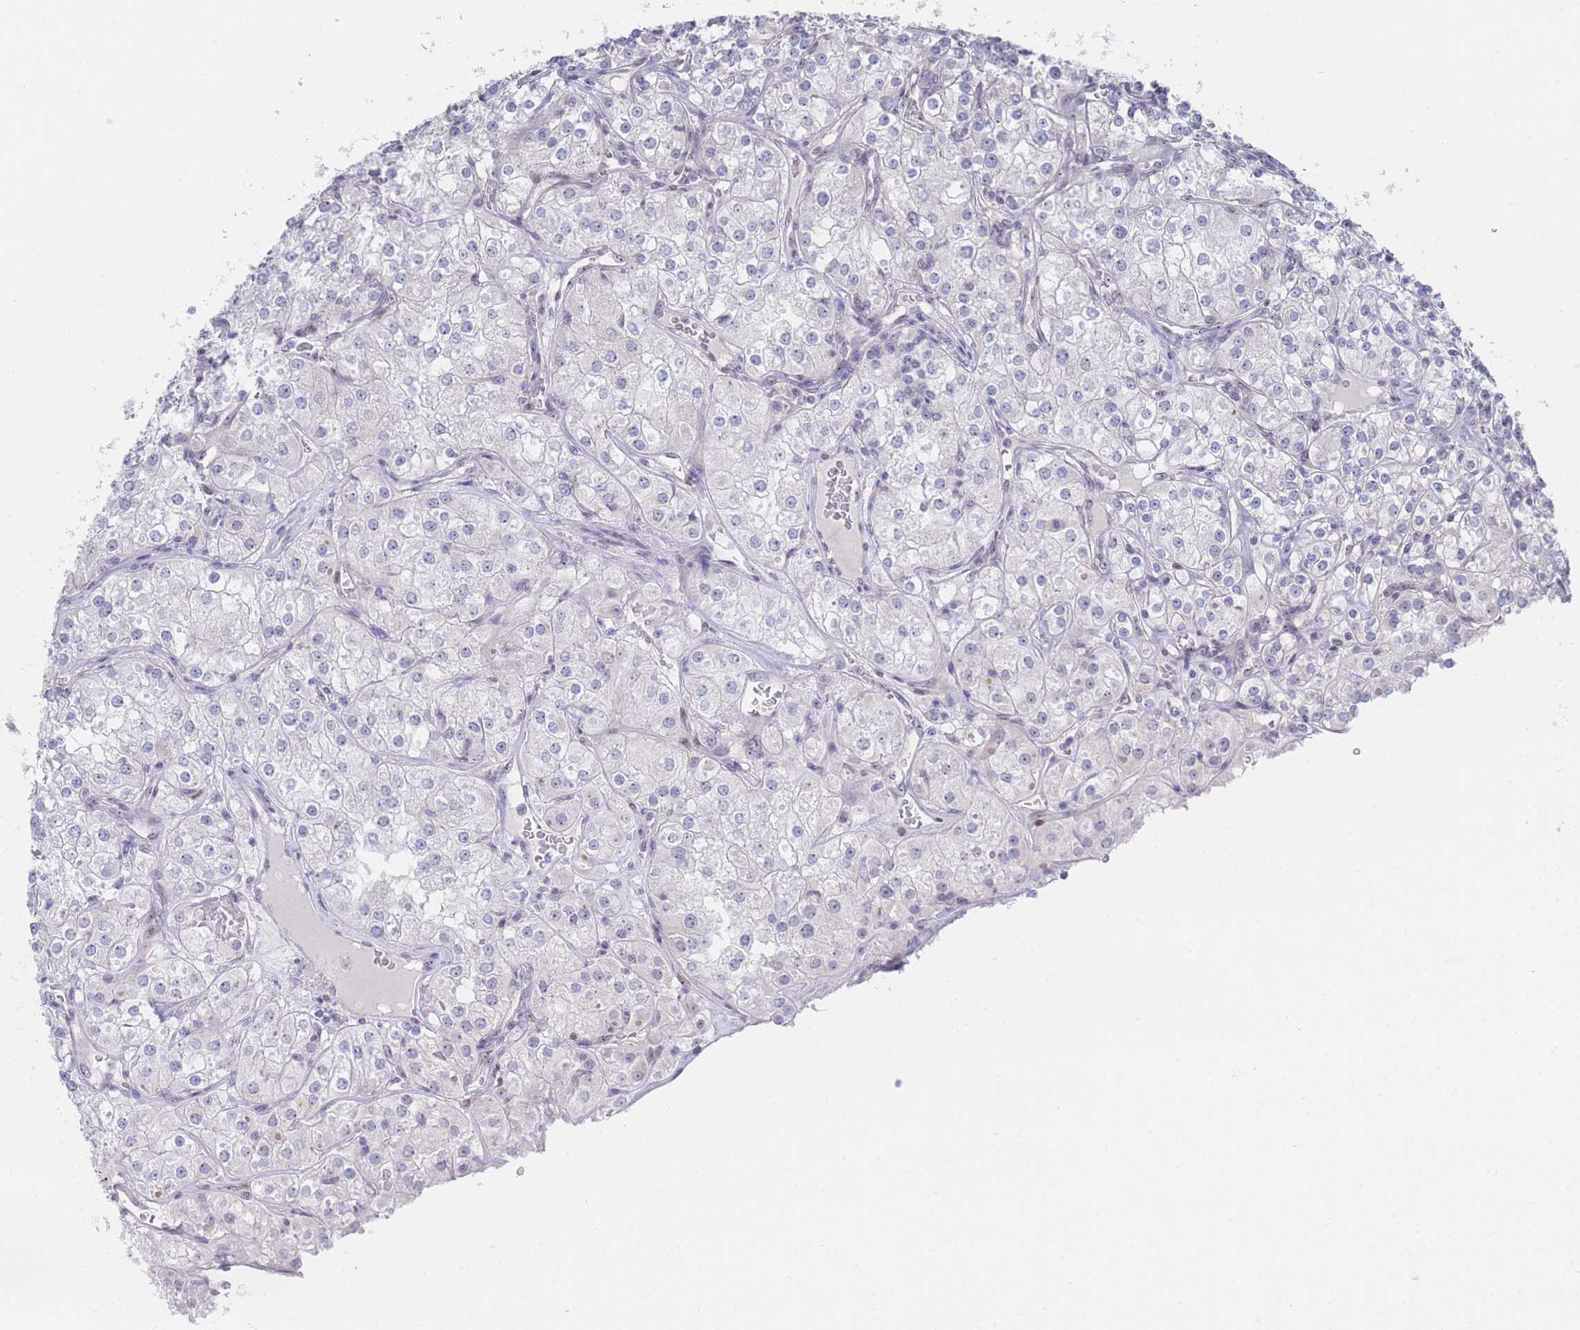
{"staining": {"intensity": "negative", "quantity": "none", "location": "none"}, "tissue": "renal cancer", "cell_type": "Tumor cells", "image_type": "cancer", "snomed": [{"axis": "morphology", "description": "Adenocarcinoma, NOS"}, {"axis": "topography", "description": "Kidney"}], "caption": "Micrograph shows no significant protein expression in tumor cells of renal cancer. (DAB (3,3'-diaminobenzidine) immunohistochemistry (IHC), high magnification).", "gene": "ZNF142", "patient": {"sex": "male", "age": 77}}